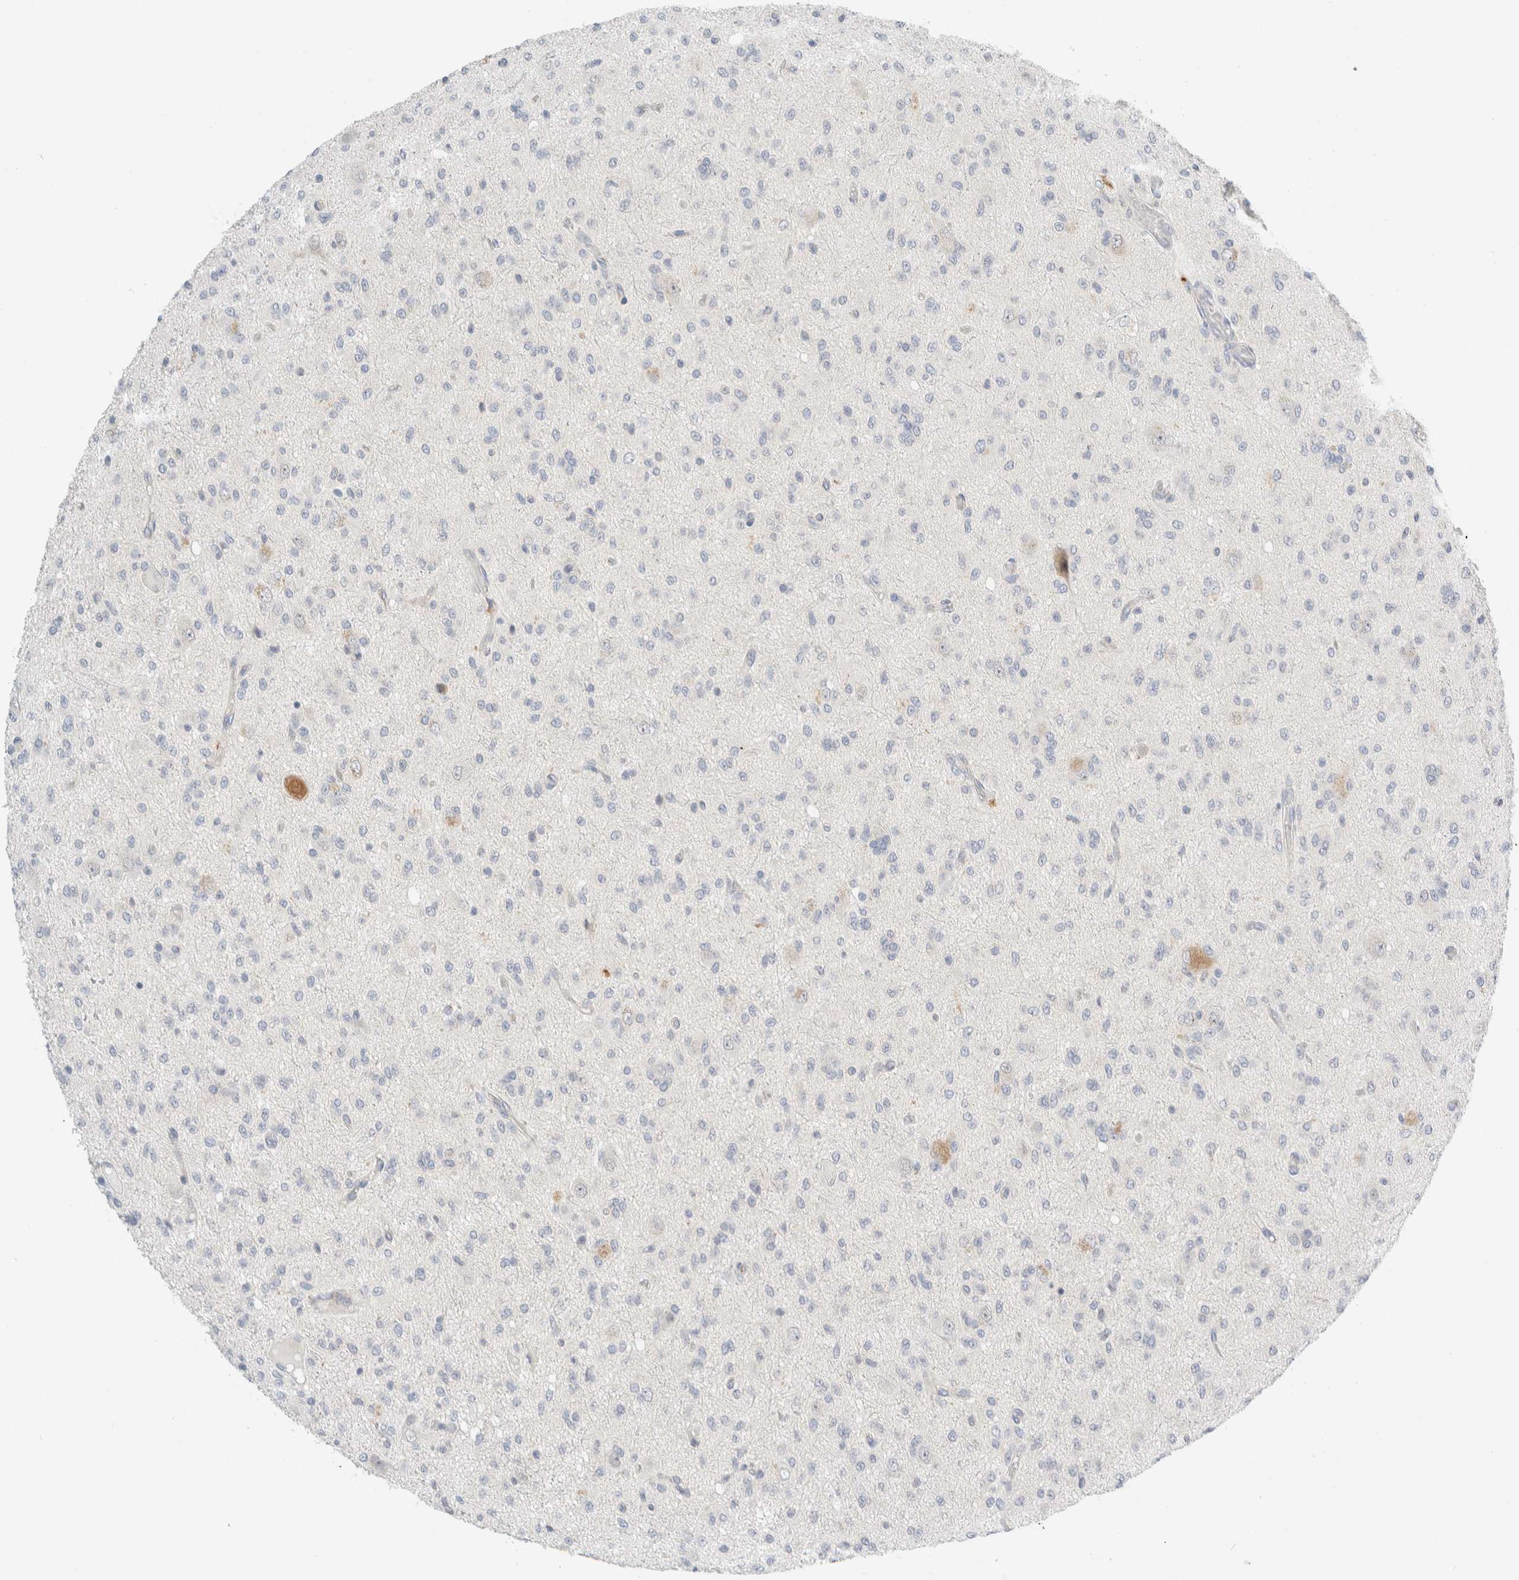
{"staining": {"intensity": "negative", "quantity": "none", "location": "none"}, "tissue": "glioma", "cell_type": "Tumor cells", "image_type": "cancer", "snomed": [{"axis": "morphology", "description": "Glioma, malignant, High grade"}, {"axis": "topography", "description": "Brain"}], "caption": "A micrograph of human malignant glioma (high-grade) is negative for staining in tumor cells. (DAB (3,3'-diaminobenzidine) immunohistochemistry (IHC) with hematoxylin counter stain).", "gene": "SDR16C5", "patient": {"sex": "female", "age": 59}}